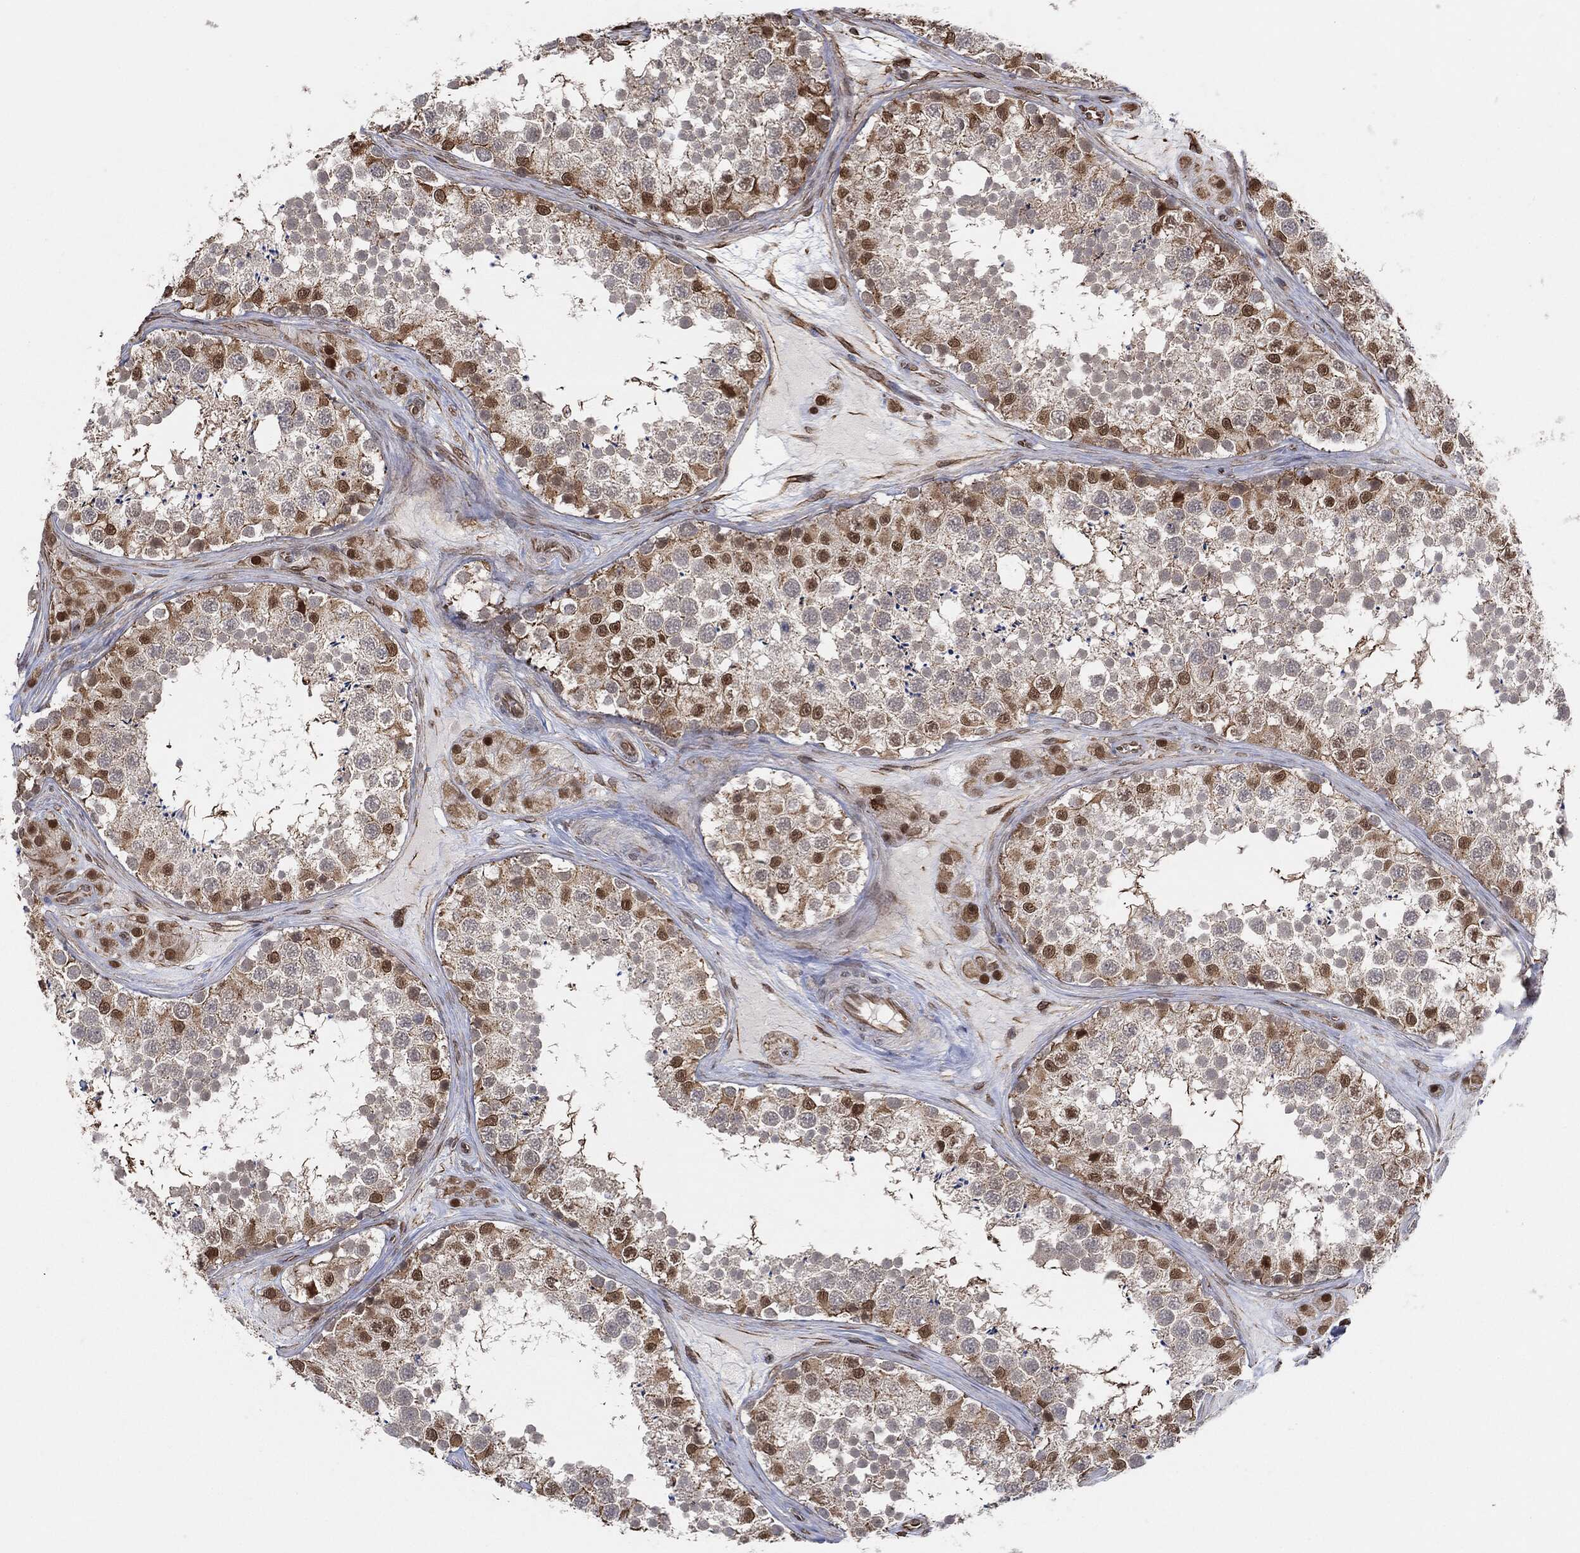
{"staining": {"intensity": "strong", "quantity": "<25%", "location": "nuclear"}, "tissue": "testis", "cell_type": "Cells in seminiferous ducts", "image_type": "normal", "snomed": [{"axis": "morphology", "description": "Normal tissue, NOS"}, {"axis": "topography", "description": "Testis"}], "caption": "Strong nuclear protein positivity is identified in about <25% of cells in seminiferous ducts in testis.", "gene": "TP53RK", "patient": {"sex": "male", "age": 41}}